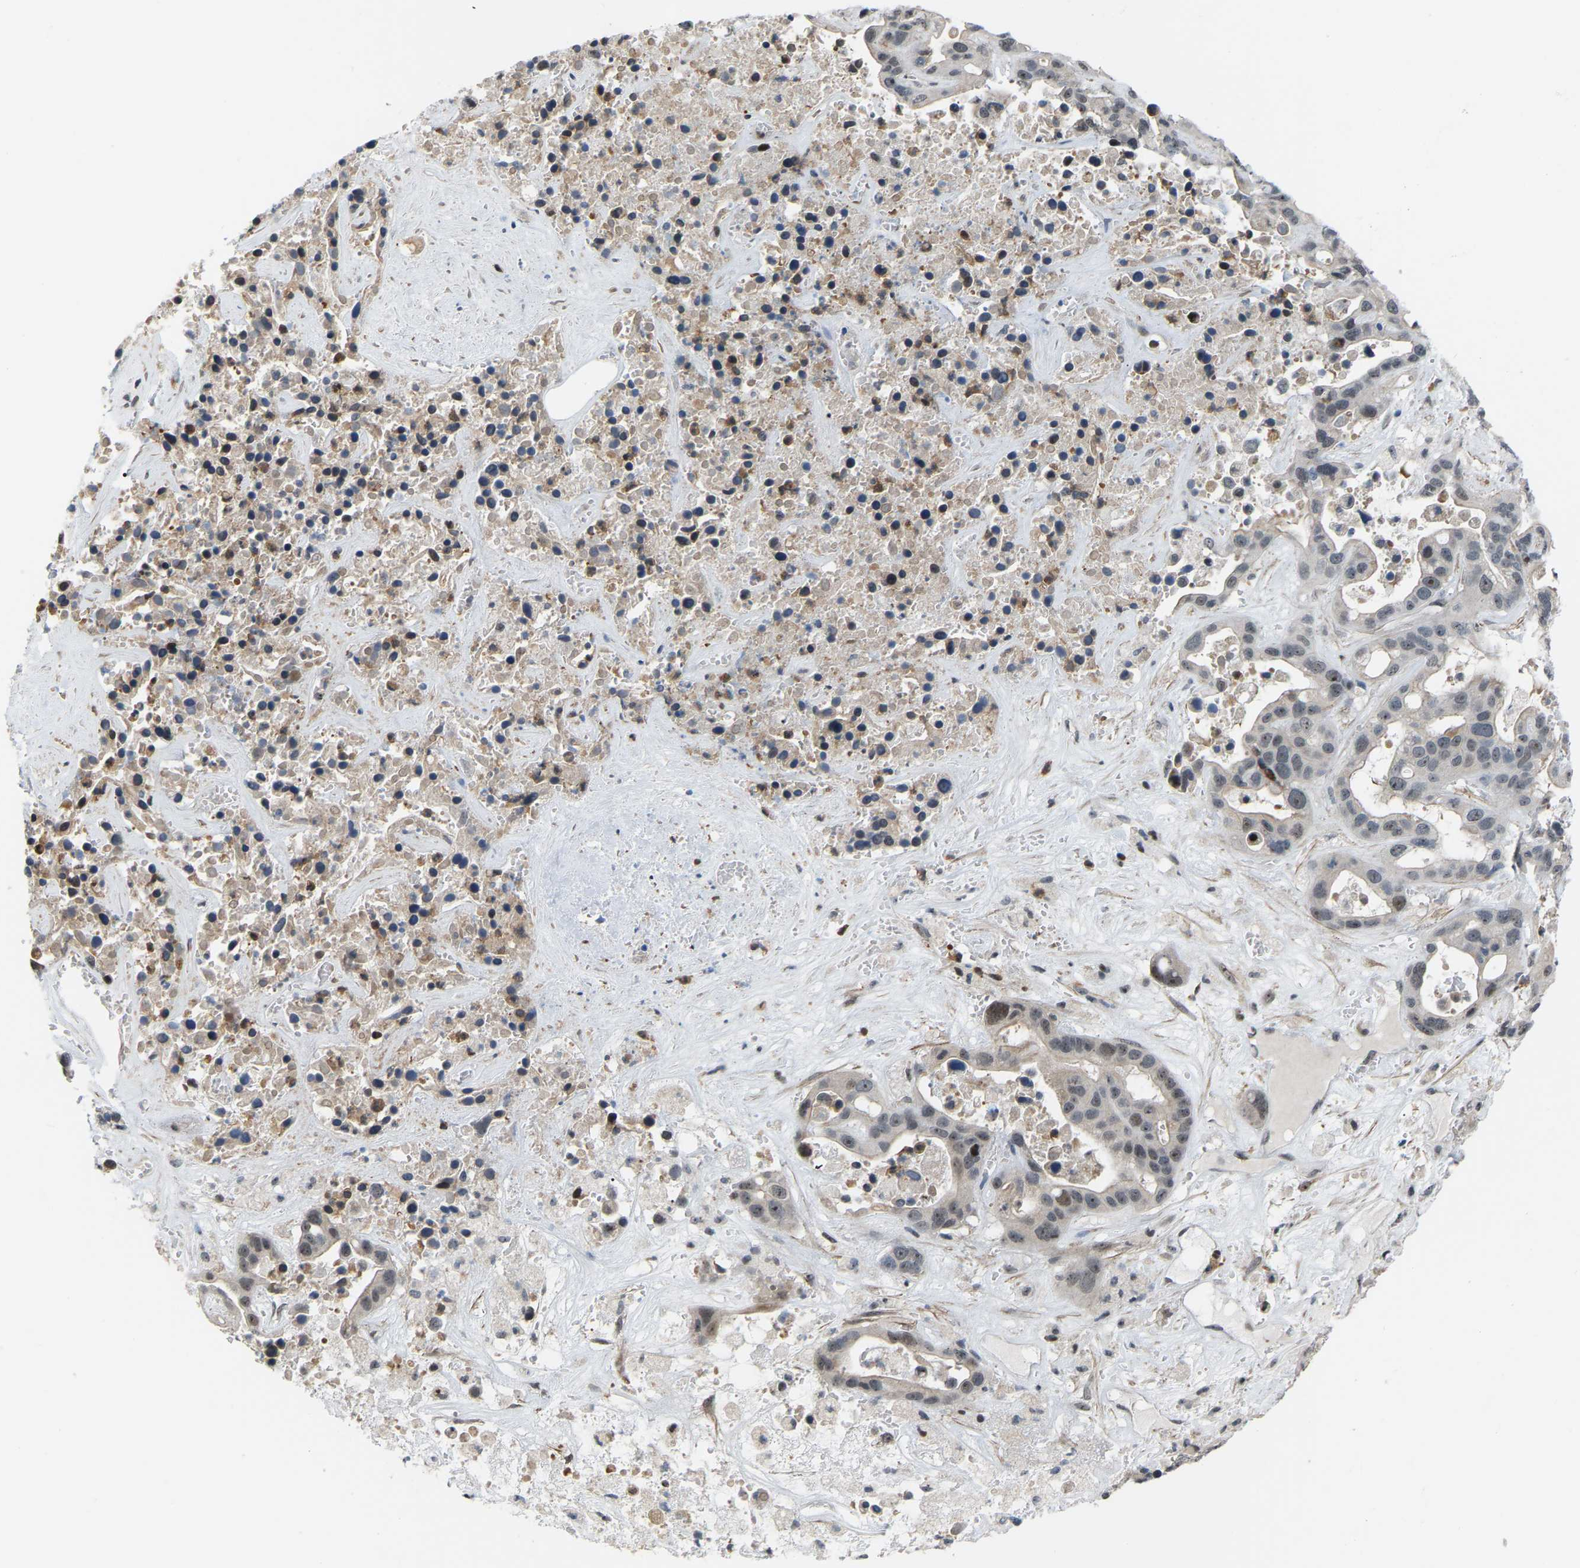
{"staining": {"intensity": "weak", "quantity": "<25%", "location": "nuclear"}, "tissue": "liver cancer", "cell_type": "Tumor cells", "image_type": "cancer", "snomed": [{"axis": "morphology", "description": "Cholangiocarcinoma"}, {"axis": "topography", "description": "Liver"}], "caption": "Human liver cancer (cholangiocarcinoma) stained for a protein using IHC exhibits no positivity in tumor cells.", "gene": "CROT", "patient": {"sex": "female", "age": 65}}